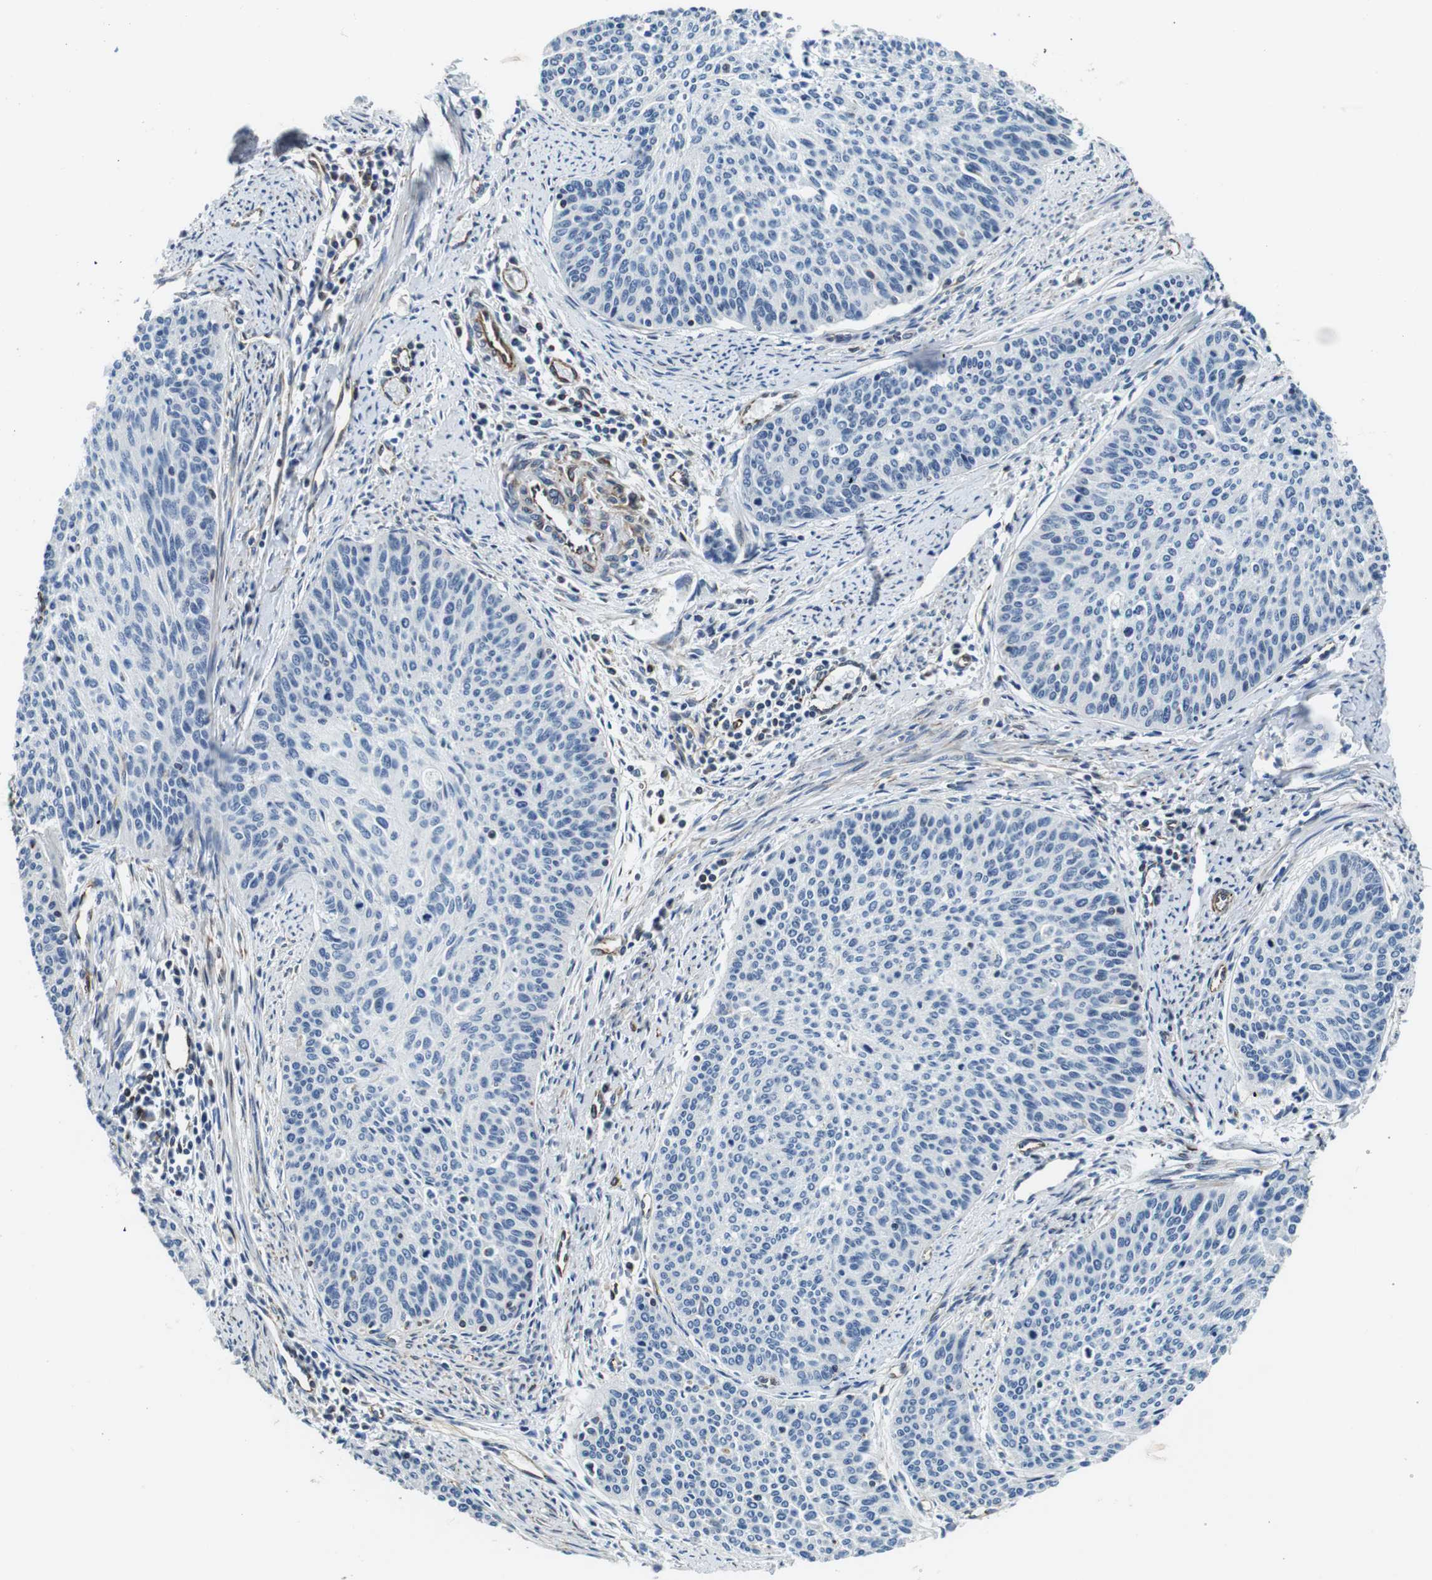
{"staining": {"intensity": "negative", "quantity": "none", "location": "none"}, "tissue": "cervical cancer", "cell_type": "Tumor cells", "image_type": "cancer", "snomed": [{"axis": "morphology", "description": "Squamous cell carcinoma, NOS"}, {"axis": "topography", "description": "Cervix"}], "caption": "An image of human cervical cancer (squamous cell carcinoma) is negative for staining in tumor cells.", "gene": "GJE1", "patient": {"sex": "female", "age": 55}}